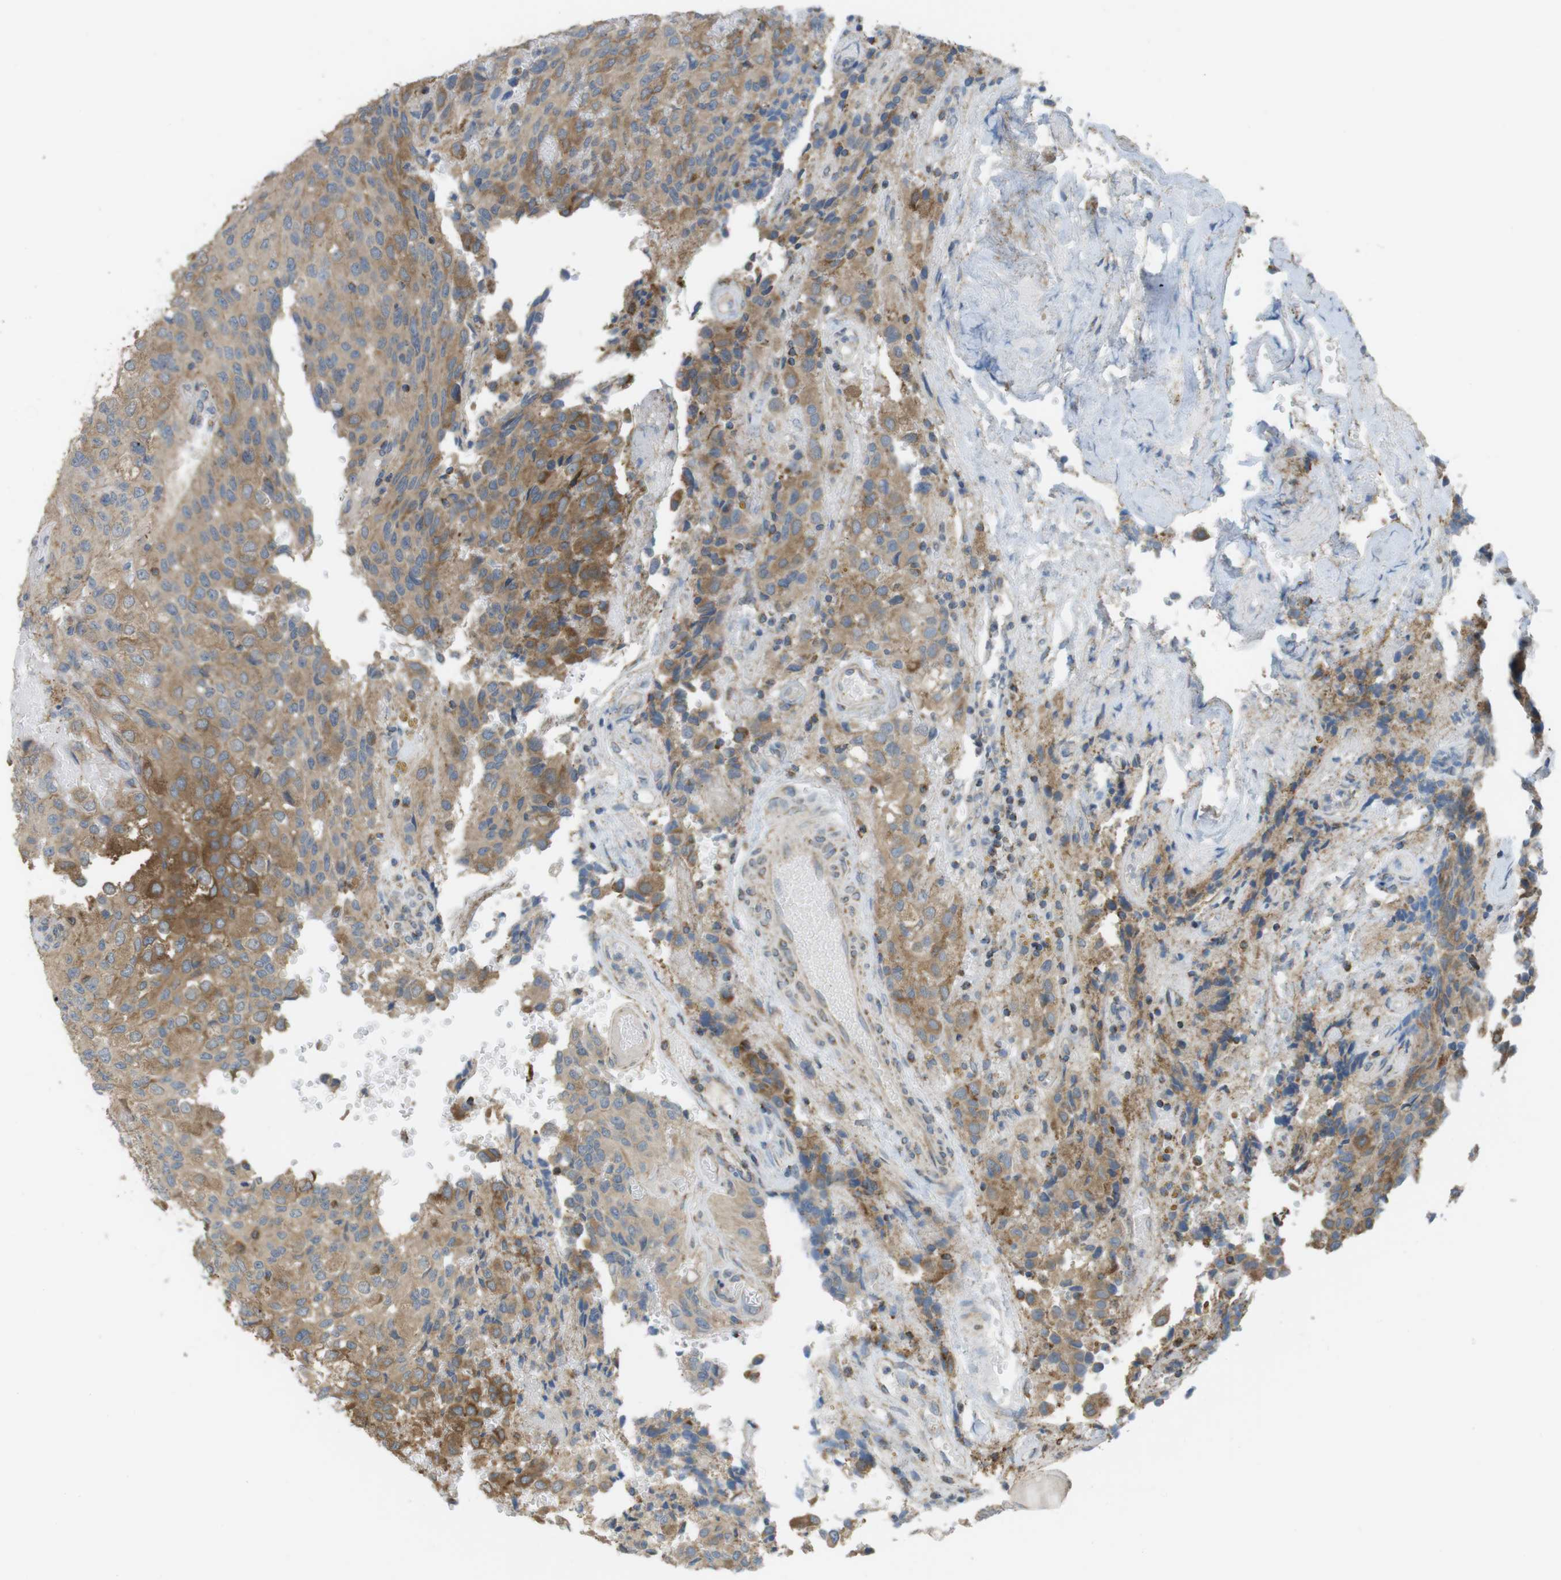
{"staining": {"intensity": "moderate", "quantity": ">75%", "location": "cytoplasmic/membranous"}, "tissue": "glioma", "cell_type": "Tumor cells", "image_type": "cancer", "snomed": [{"axis": "morphology", "description": "Glioma, malignant, High grade"}, {"axis": "topography", "description": "Brain"}], "caption": "Brown immunohistochemical staining in human high-grade glioma (malignant) demonstrates moderate cytoplasmic/membranous staining in about >75% of tumor cells. (IHC, brightfield microscopy, high magnification).", "gene": "GRIK2", "patient": {"sex": "male", "age": 32}}